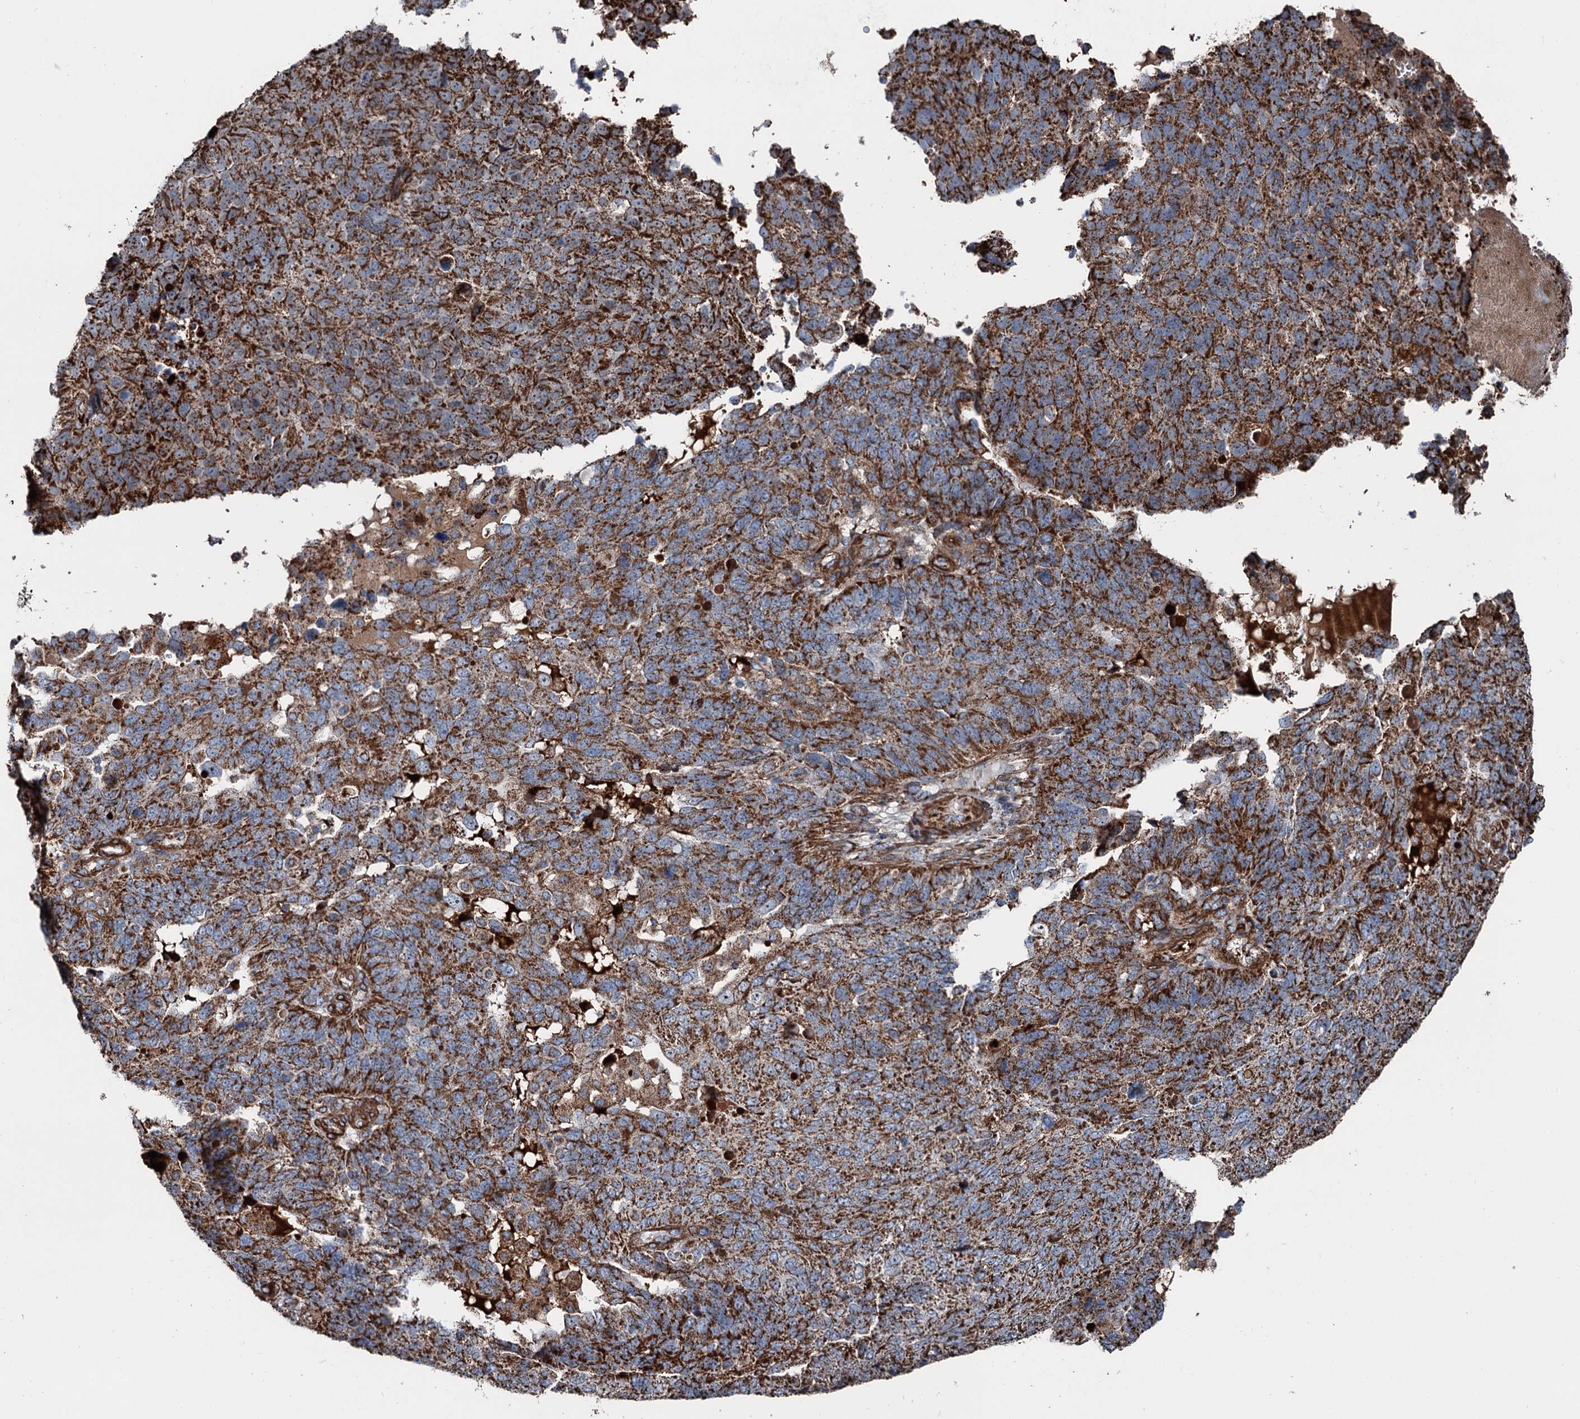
{"staining": {"intensity": "strong", "quantity": ">75%", "location": "cytoplasmic/membranous"}, "tissue": "endometrial cancer", "cell_type": "Tumor cells", "image_type": "cancer", "snomed": [{"axis": "morphology", "description": "Adenocarcinoma, NOS"}, {"axis": "topography", "description": "Endometrium"}], "caption": "The histopathology image exhibits staining of endometrial adenocarcinoma, revealing strong cytoplasmic/membranous protein expression (brown color) within tumor cells.", "gene": "DDIAS", "patient": {"sex": "female", "age": 66}}